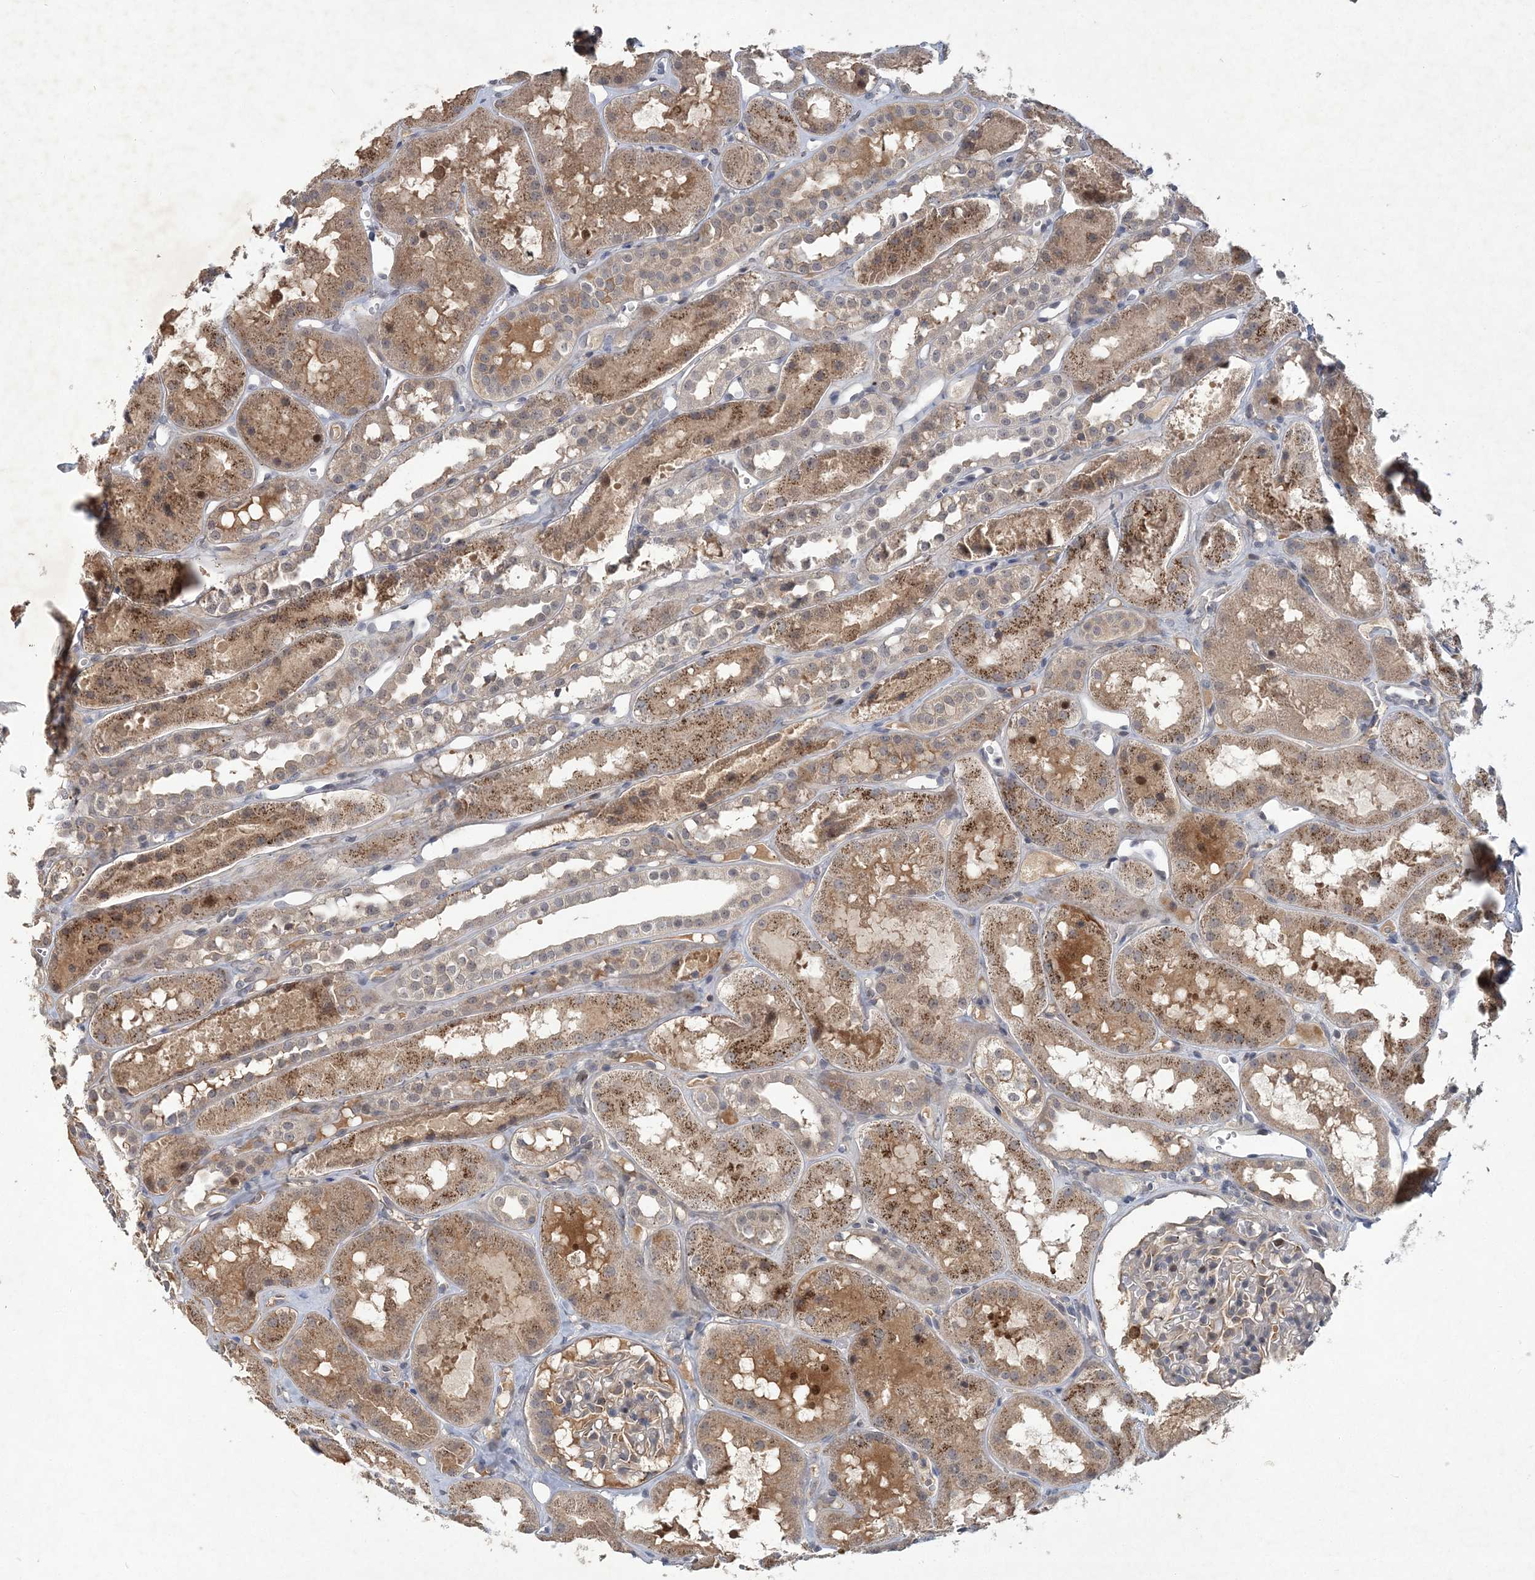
{"staining": {"intensity": "negative", "quantity": "none", "location": "none"}, "tissue": "kidney", "cell_type": "Cells in glomeruli", "image_type": "normal", "snomed": [{"axis": "morphology", "description": "Normal tissue, NOS"}, {"axis": "topography", "description": "Kidney"}], "caption": "Photomicrograph shows no significant protein positivity in cells in glomeruli of unremarkable kidney. The staining was performed using DAB to visualize the protein expression in brown, while the nuclei were stained in blue with hematoxylin (Magnification: 20x).", "gene": "RNF25", "patient": {"sex": "male", "age": 16}}